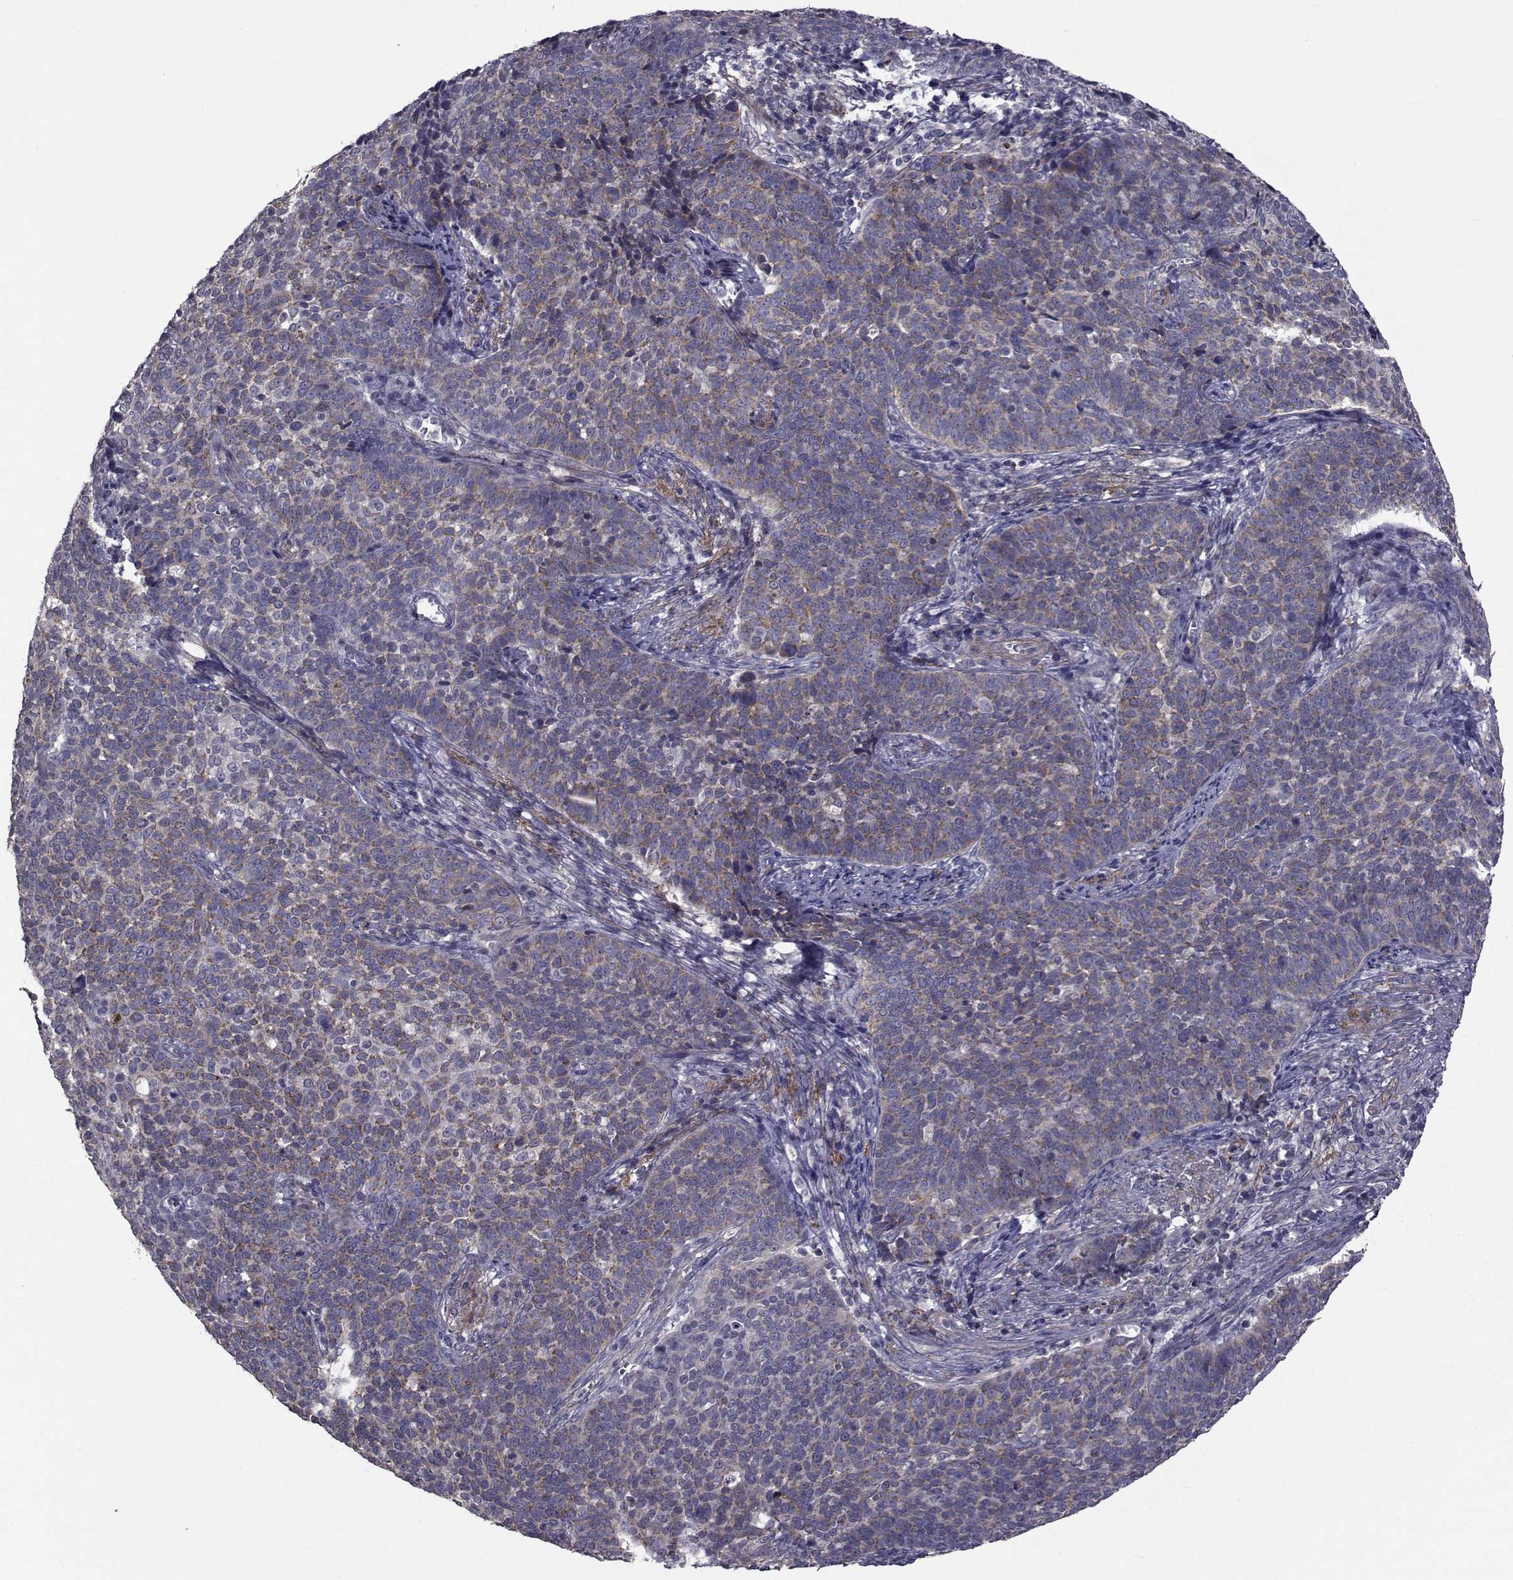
{"staining": {"intensity": "weak", "quantity": "25%-75%", "location": "cytoplasmic/membranous"}, "tissue": "cervical cancer", "cell_type": "Tumor cells", "image_type": "cancer", "snomed": [{"axis": "morphology", "description": "Squamous cell carcinoma, NOS"}, {"axis": "topography", "description": "Cervix"}], "caption": "Brown immunohistochemical staining in human cervical cancer reveals weak cytoplasmic/membranous staining in approximately 25%-75% of tumor cells.", "gene": "CFAP74", "patient": {"sex": "female", "age": 39}}